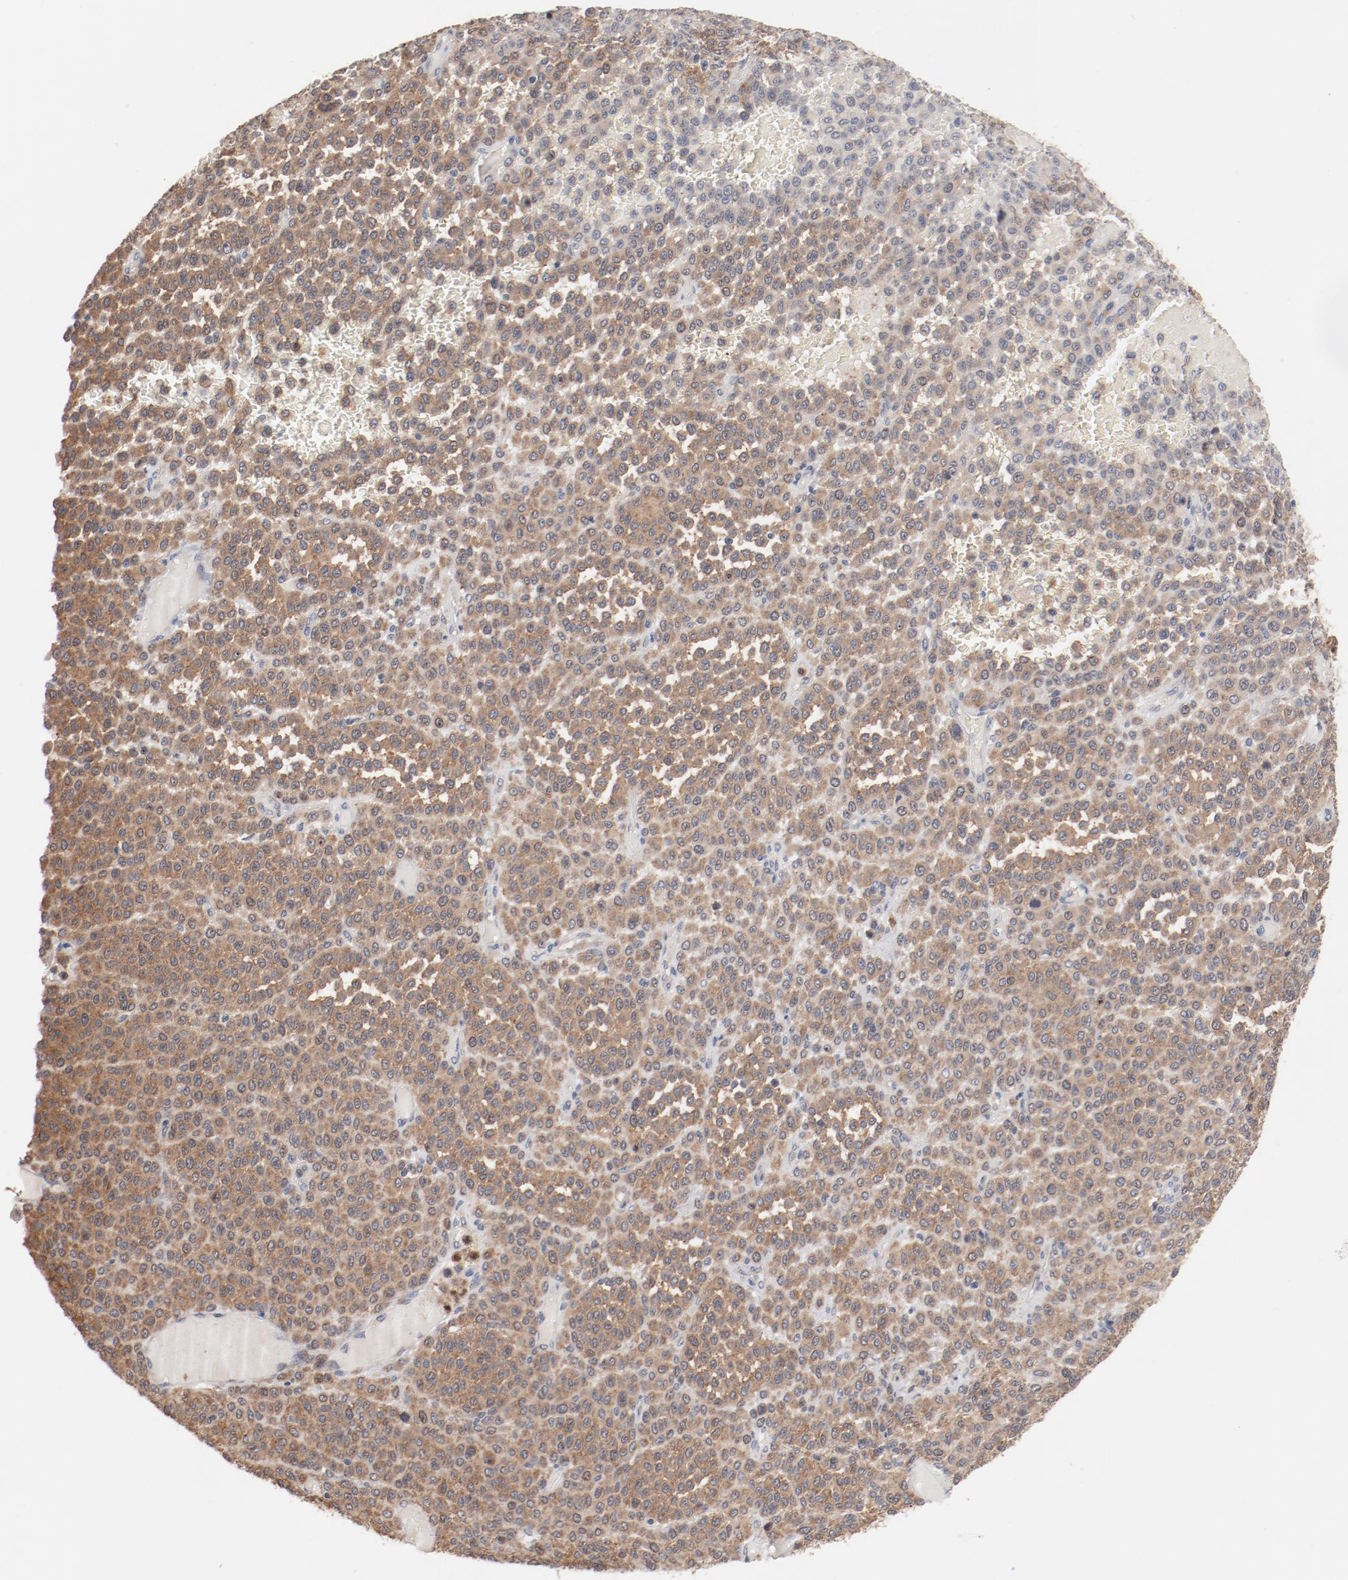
{"staining": {"intensity": "moderate", "quantity": ">75%", "location": "cytoplasmic/membranous"}, "tissue": "melanoma", "cell_type": "Tumor cells", "image_type": "cancer", "snomed": [{"axis": "morphology", "description": "Malignant melanoma, Metastatic site"}, {"axis": "topography", "description": "Pancreas"}], "caption": "Melanoma tissue displays moderate cytoplasmic/membranous positivity in approximately >75% of tumor cells", "gene": "RNASE11", "patient": {"sex": "female", "age": 30}}